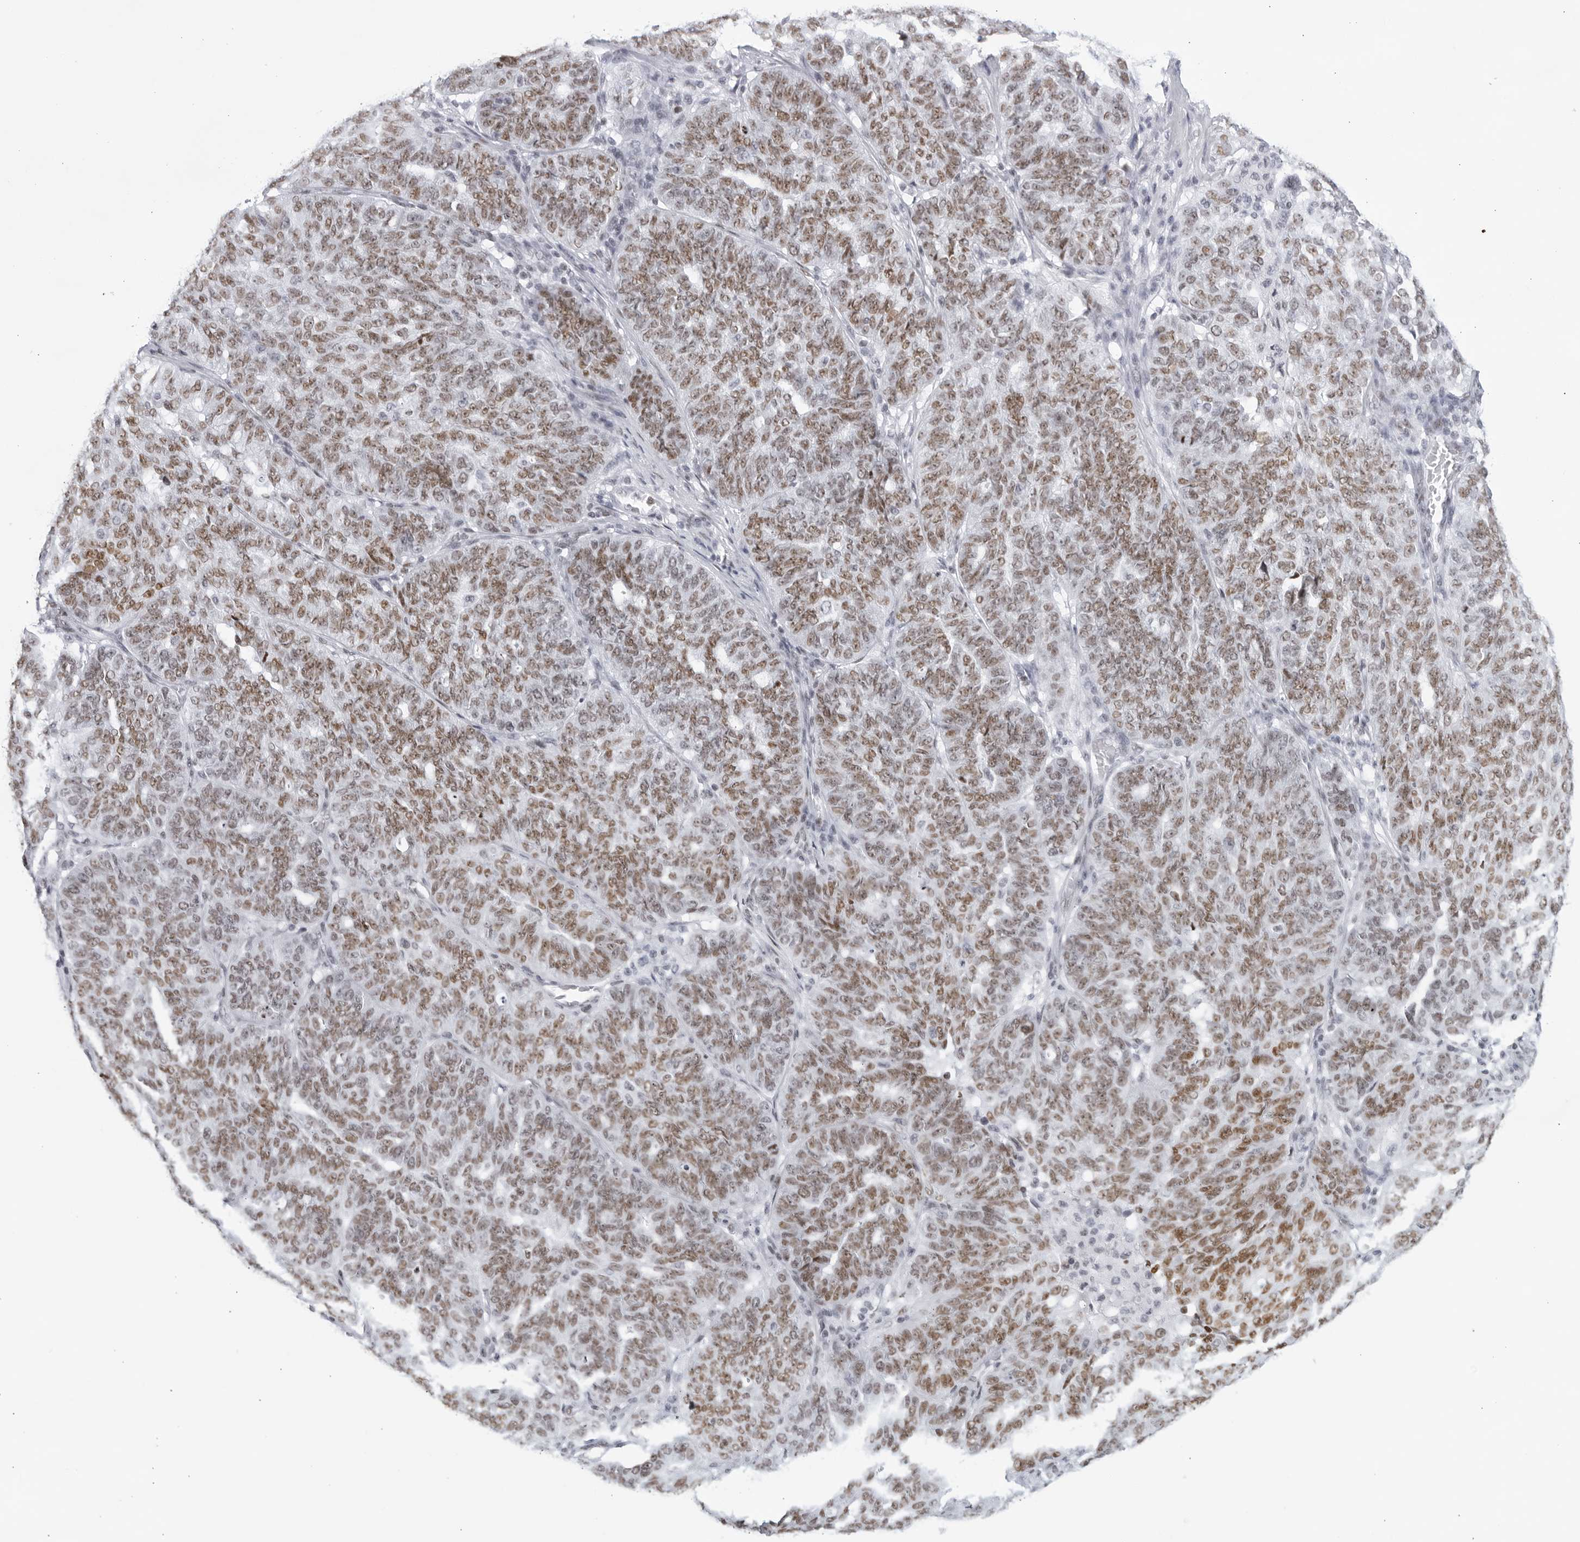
{"staining": {"intensity": "moderate", "quantity": ">75%", "location": "nuclear"}, "tissue": "ovarian cancer", "cell_type": "Tumor cells", "image_type": "cancer", "snomed": [{"axis": "morphology", "description": "Cystadenocarcinoma, serous, NOS"}, {"axis": "topography", "description": "Ovary"}], "caption": "DAB (3,3'-diaminobenzidine) immunohistochemical staining of human ovarian serous cystadenocarcinoma shows moderate nuclear protein expression in approximately >75% of tumor cells.", "gene": "HP1BP3", "patient": {"sex": "female", "age": 59}}